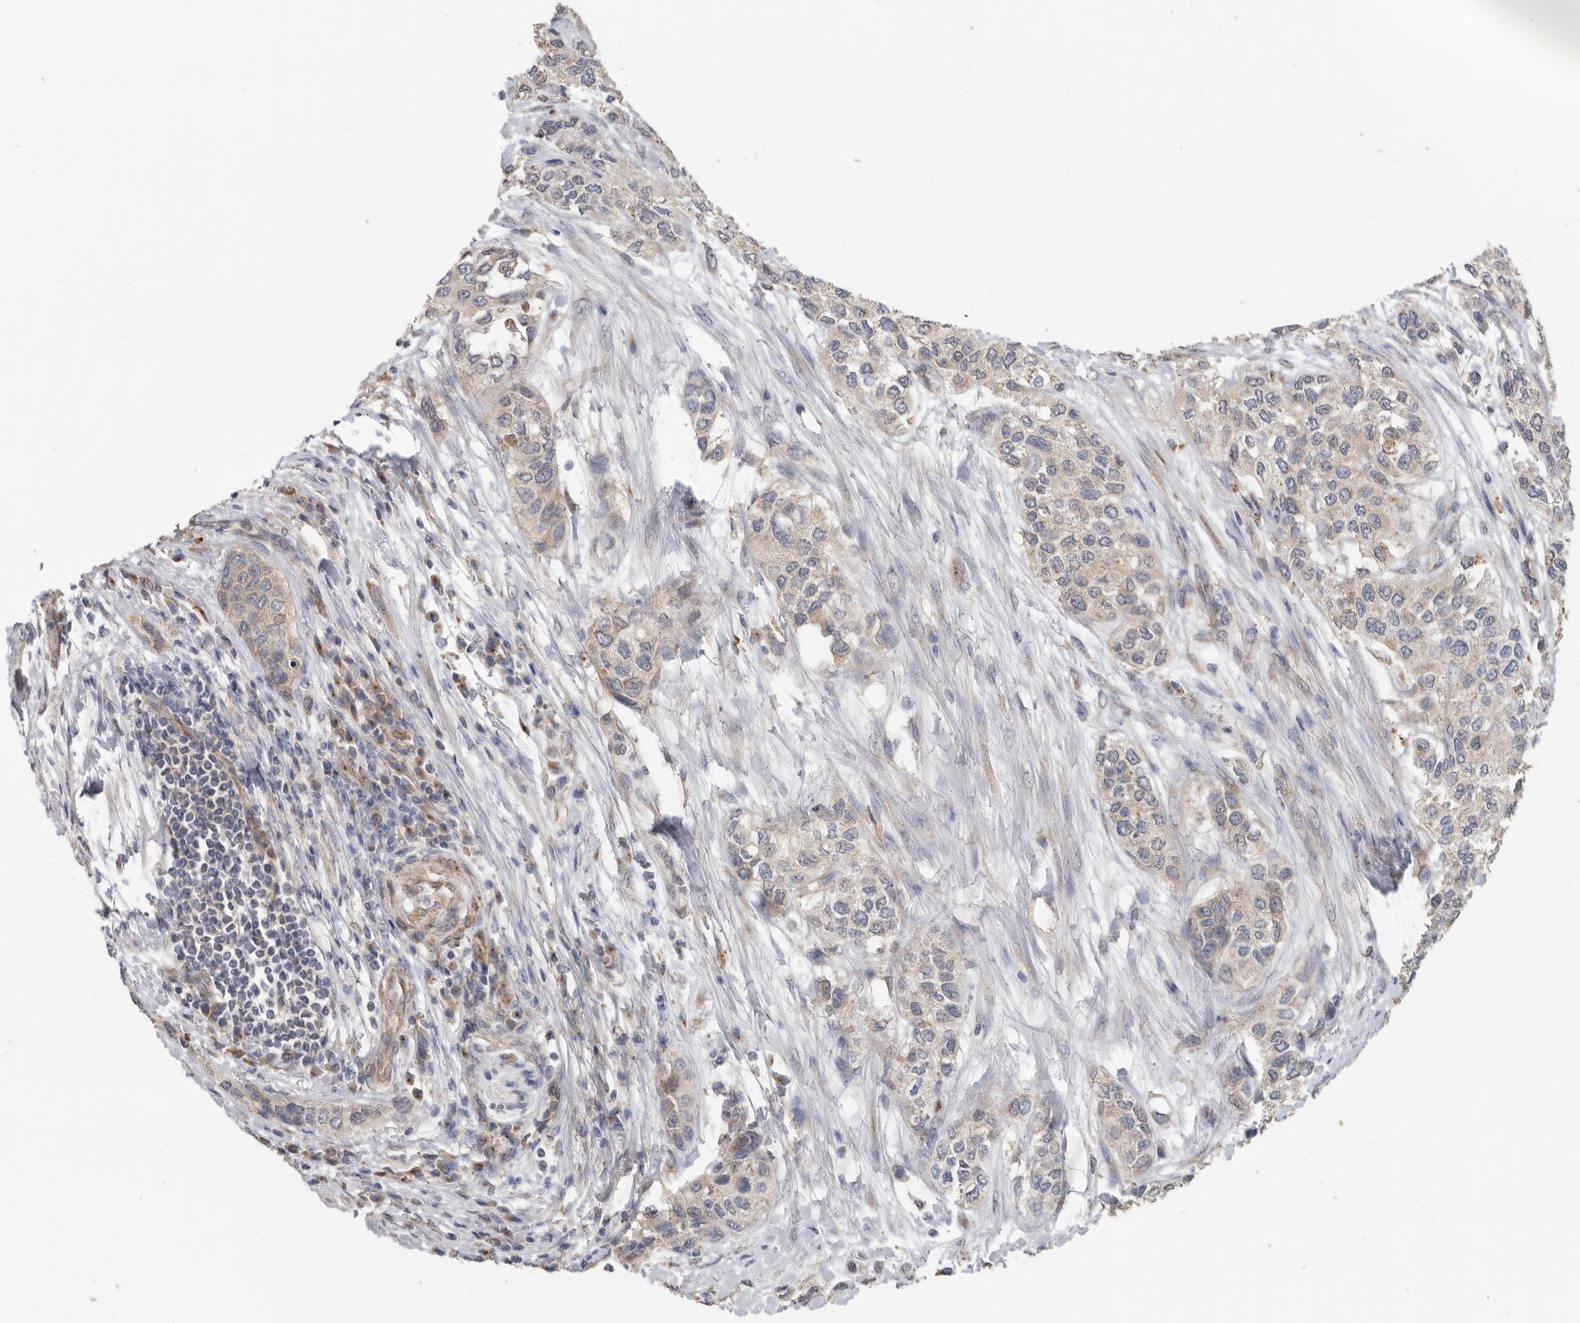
{"staining": {"intensity": "negative", "quantity": "none", "location": "none"}, "tissue": "urothelial cancer", "cell_type": "Tumor cells", "image_type": "cancer", "snomed": [{"axis": "morphology", "description": "Urothelial carcinoma, High grade"}, {"axis": "topography", "description": "Urinary bladder"}], "caption": "Immunohistochemical staining of human urothelial carcinoma (high-grade) shows no significant staining in tumor cells.", "gene": "PODXL2", "patient": {"sex": "female", "age": 56}}